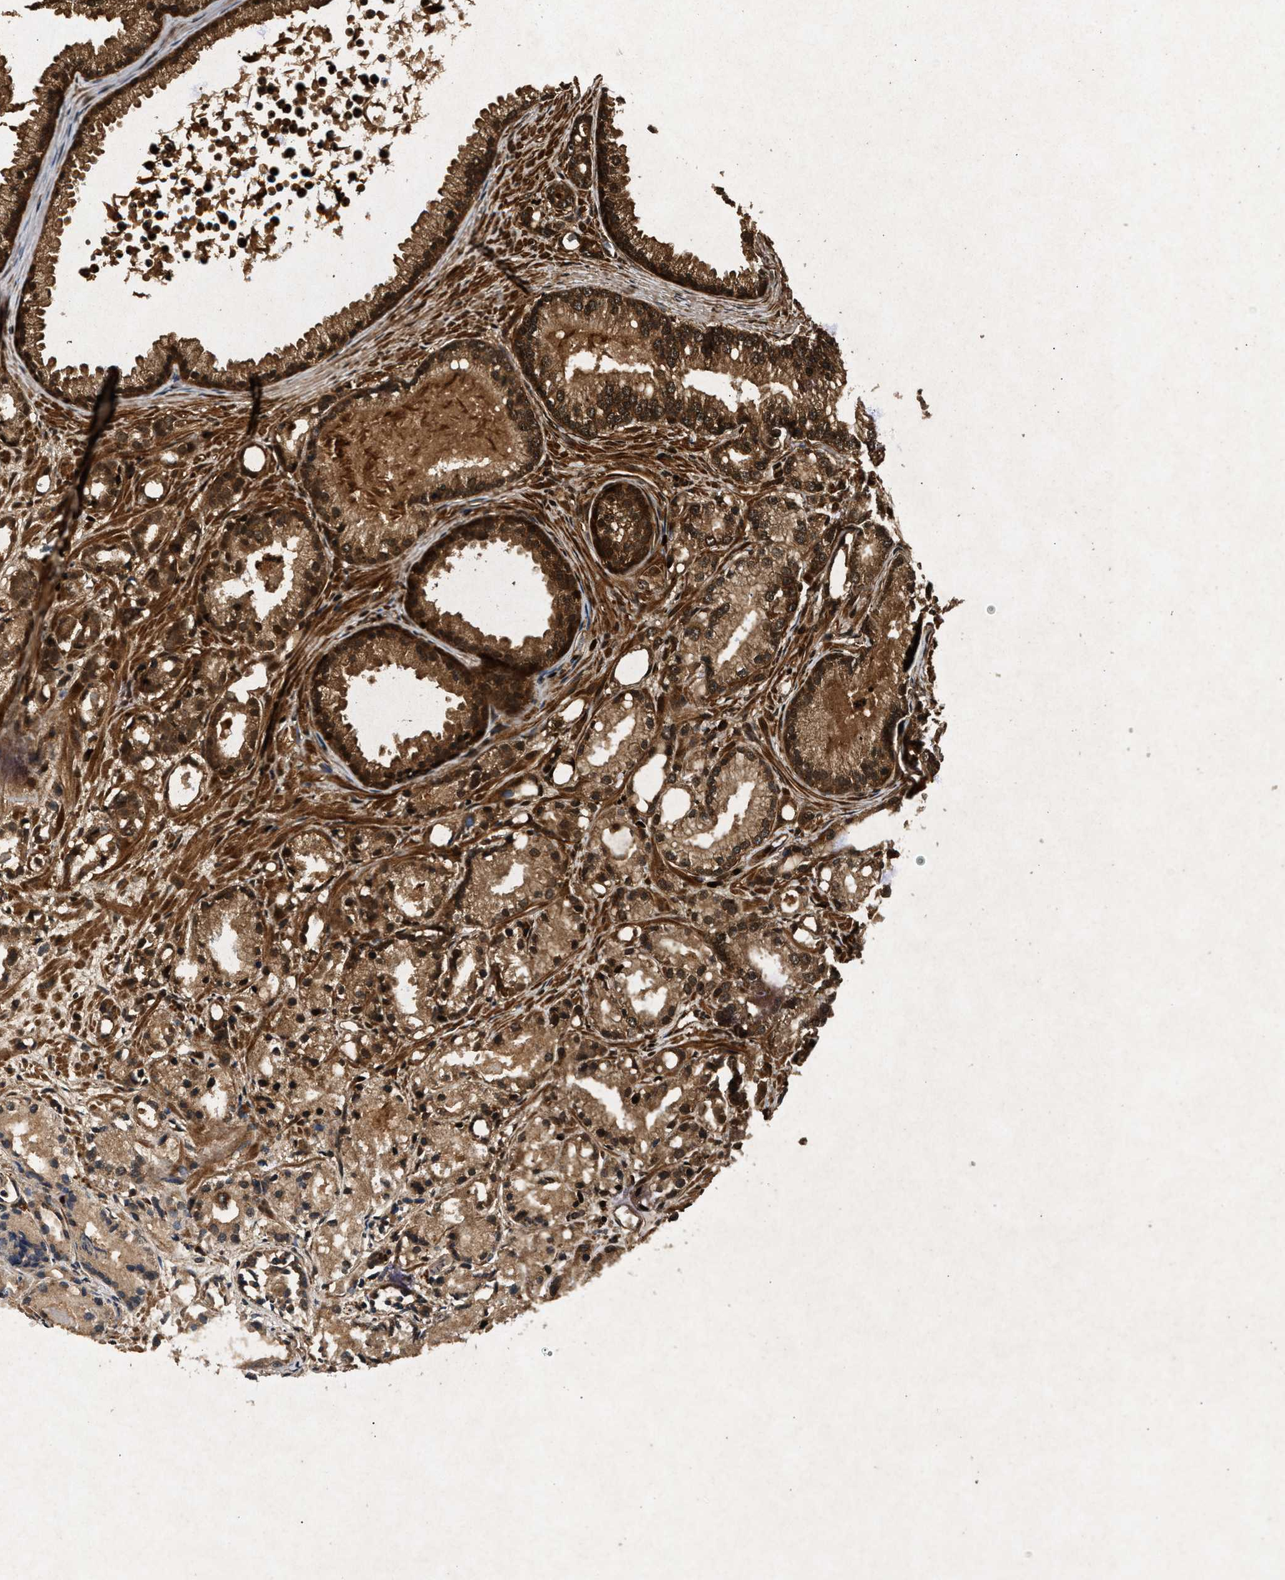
{"staining": {"intensity": "moderate", "quantity": ">75%", "location": "cytoplasmic/membranous"}, "tissue": "prostate cancer", "cell_type": "Tumor cells", "image_type": "cancer", "snomed": [{"axis": "morphology", "description": "Adenocarcinoma, Low grade"}, {"axis": "topography", "description": "Prostate"}], "caption": "This image displays immunohistochemistry (IHC) staining of human prostate cancer, with medium moderate cytoplasmic/membranous staining in about >75% of tumor cells.", "gene": "PPP1CC", "patient": {"sex": "male", "age": 72}}